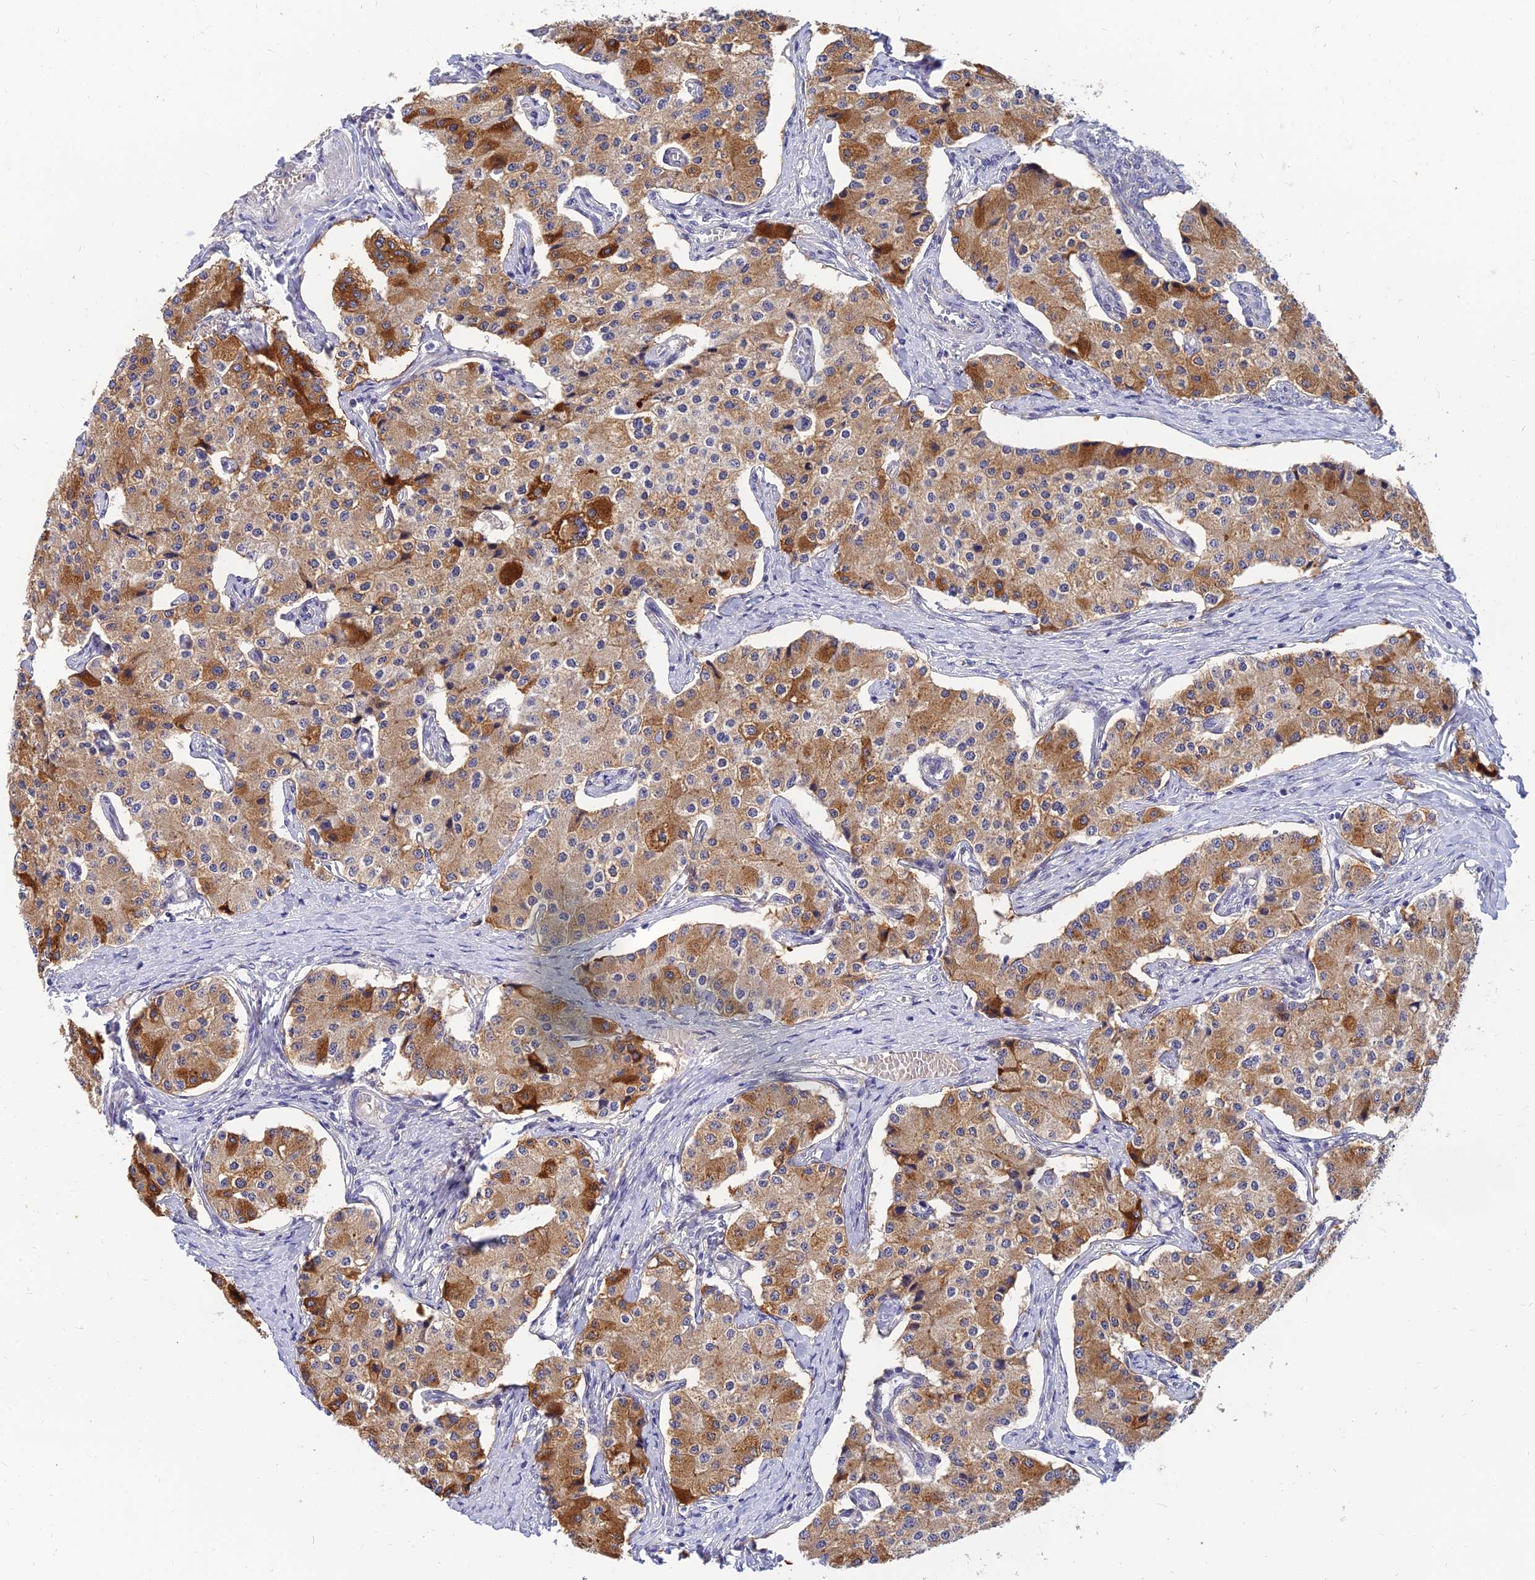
{"staining": {"intensity": "moderate", "quantity": "25%-75%", "location": "cytoplasmic/membranous"}, "tissue": "carcinoid", "cell_type": "Tumor cells", "image_type": "cancer", "snomed": [{"axis": "morphology", "description": "Carcinoid, malignant, NOS"}, {"axis": "topography", "description": "Colon"}], "caption": "An image showing moderate cytoplasmic/membranous staining in about 25%-75% of tumor cells in carcinoid (malignant), as visualized by brown immunohistochemical staining.", "gene": "ANKS4B", "patient": {"sex": "female", "age": 52}}